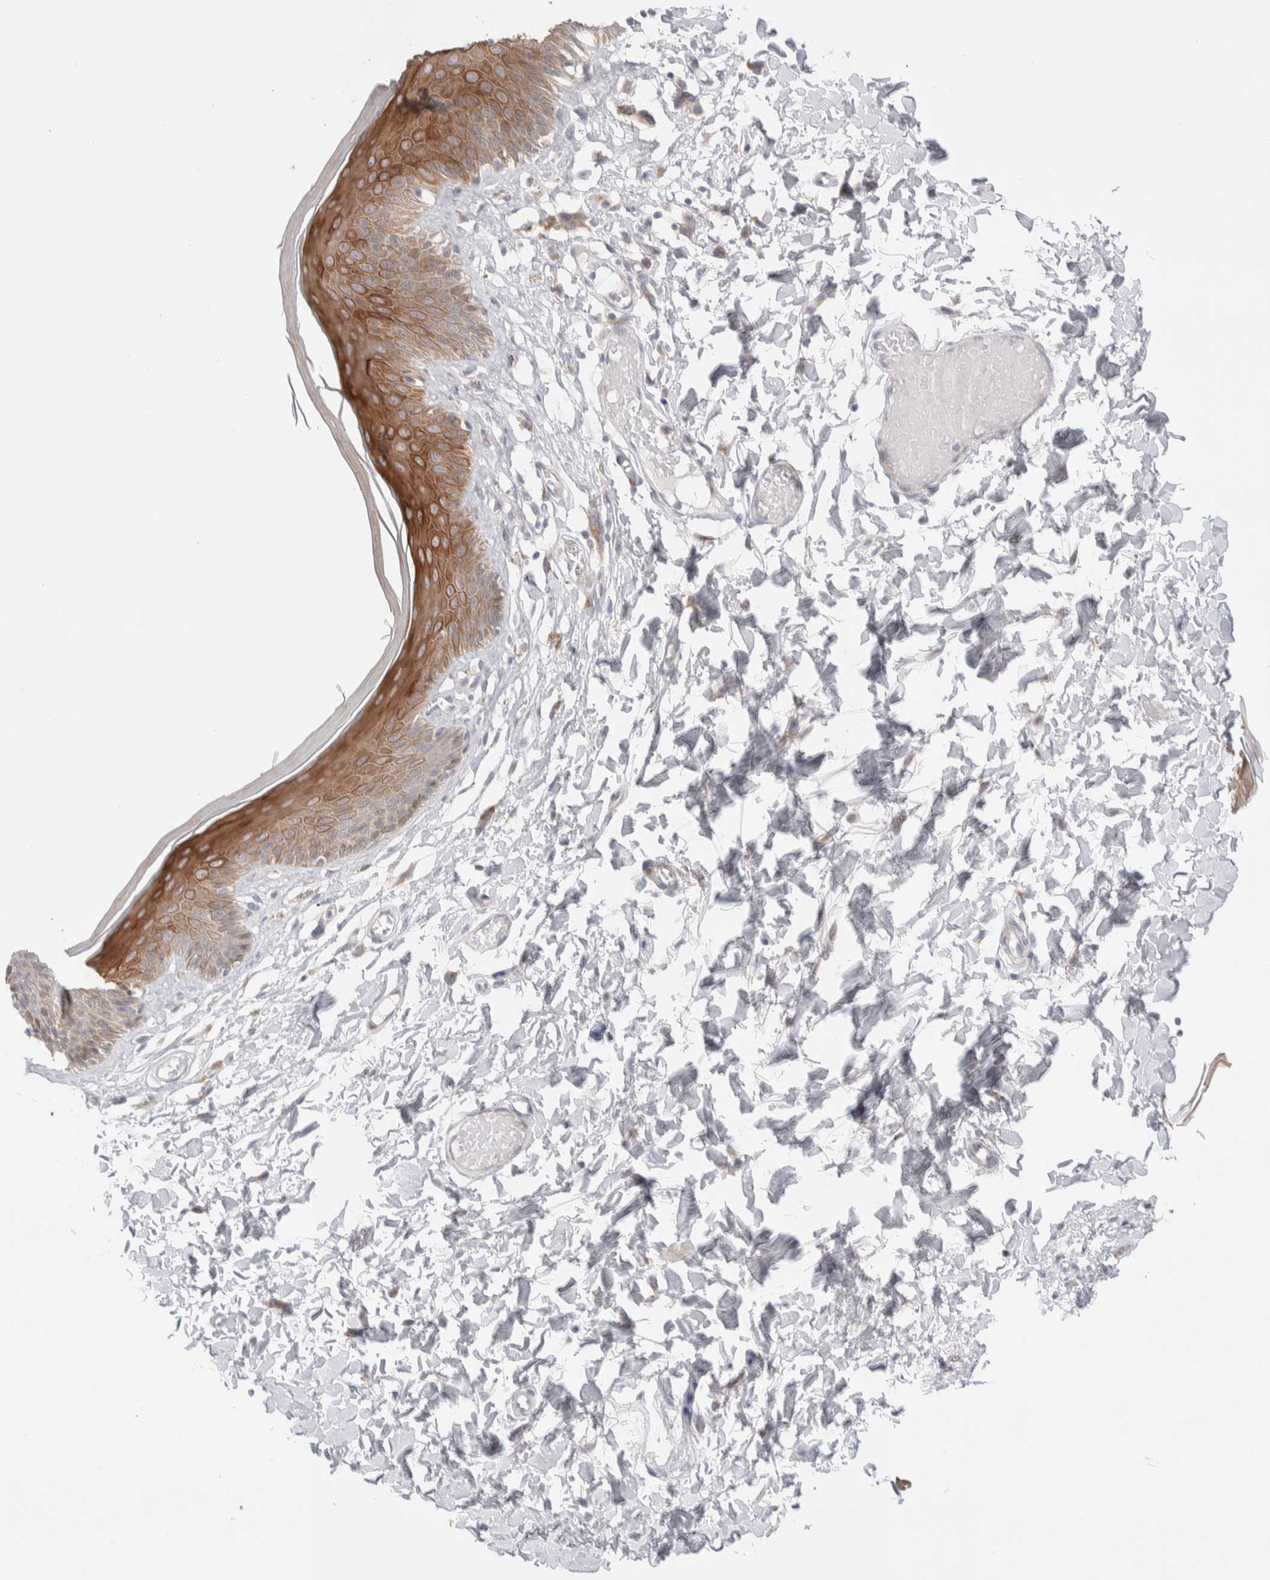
{"staining": {"intensity": "strong", "quantity": "25%-75%", "location": "cytoplasmic/membranous"}, "tissue": "skin", "cell_type": "Epidermal cells", "image_type": "normal", "snomed": [{"axis": "morphology", "description": "Normal tissue, NOS"}, {"axis": "topography", "description": "Vulva"}], "caption": "An immunohistochemistry (IHC) micrograph of normal tissue is shown. Protein staining in brown highlights strong cytoplasmic/membranous positivity in skin within epidermal cells. (DAB = brown stain, brightfield microscopy at high magnification).", "gene": "C1orf112", "patient": {"sex": "female", "age": 73}}